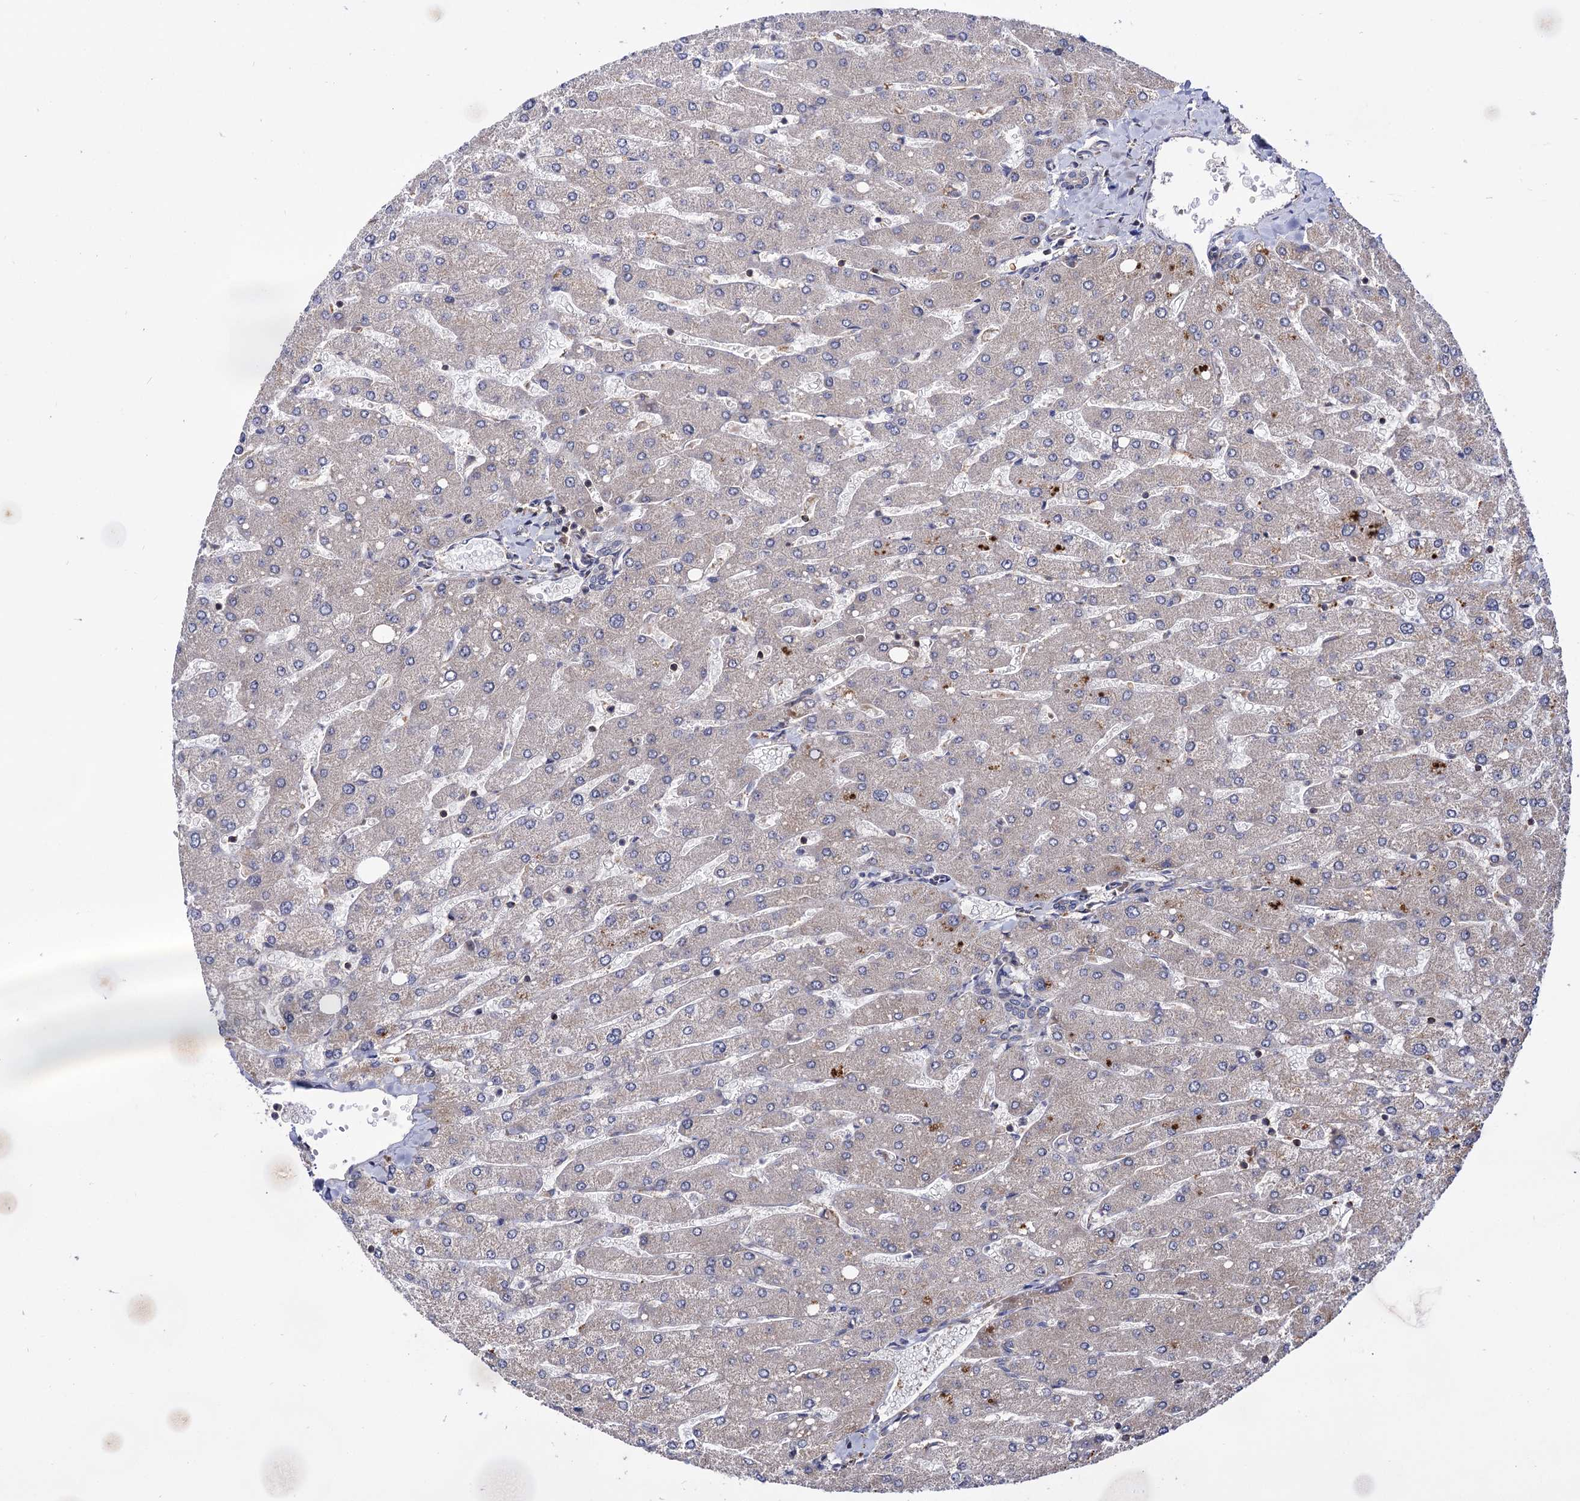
{"staining": {"intensity": "negative", "quantity": "none", "location": "none"}, "tissue": "liver", "cell_type": "Cholangiocytes", "image_type": "normal", "snomed": [{"axis": "morphology", "description": "Normal tissue, NOS"}, {"axis": "topography", "description": "Liver"}], "caption": "Immunohistochemical staining of normal human liver demonstrates no significant expression in cholangiocytes. (IHC, brightfield microscopy, high magnification).", "gene": "MICAL2", "patient": {"sex": "male", "age": 55}}